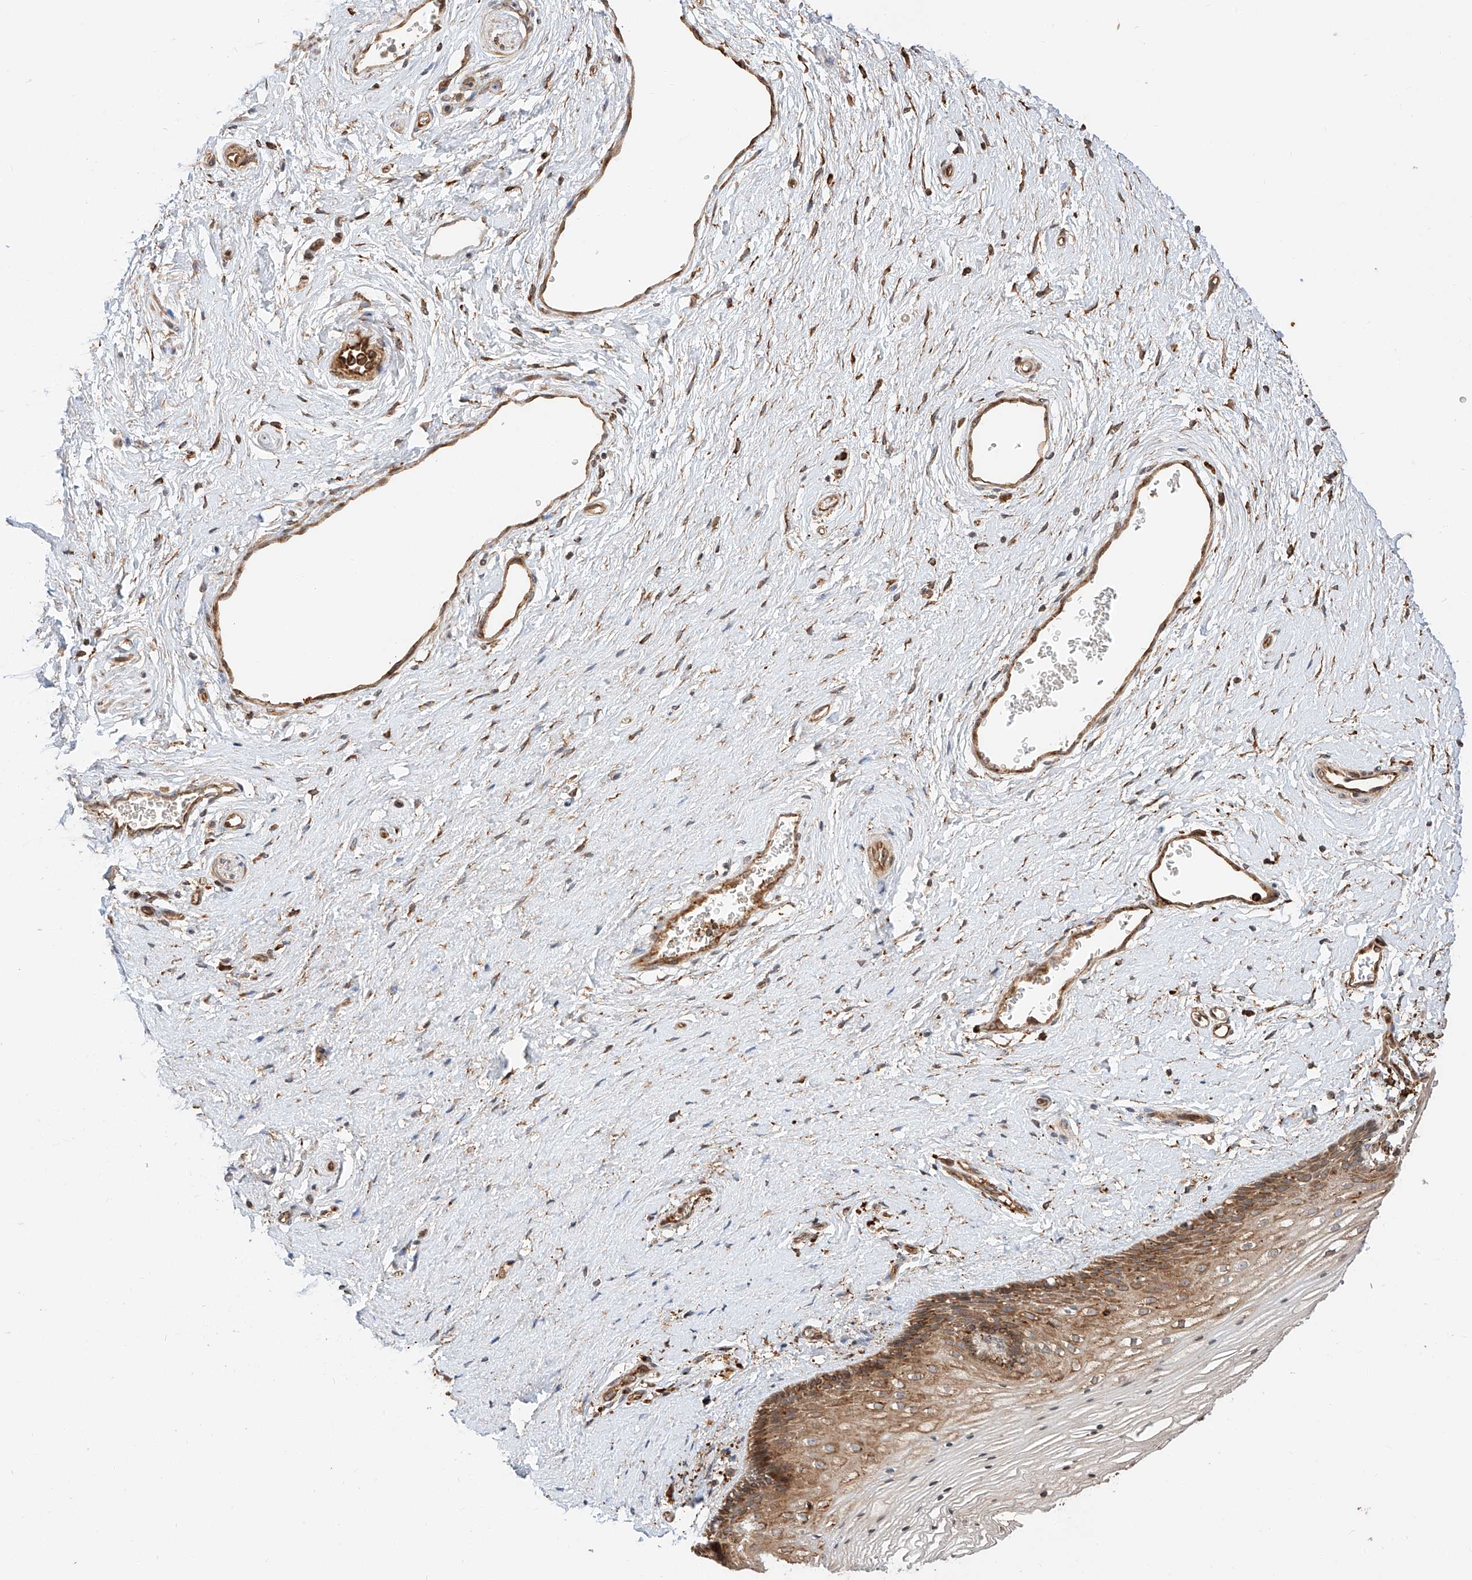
{"staining": {"intensity": "moderate", "quantity": ">75%", "location": "cytoplasmic/membranous"}, "tissue": "vagina", "cell_type": "Squamous epithelial cells", "image_type": "normal", "snomed": [{"axis": "morphology", "description": "Normal tissue, NOS"}, {"axis": "topography", "description": "Vagina"}], "caption": "This is a histology image of immunohistochemistry (IHC) staining of unremarkable vagina, which shows moderate staining in the cytoplasmic/membranous of squamous epithelial cells.", "gene": "ZNF84", "patient": {"sex": "female", "age": 46}}